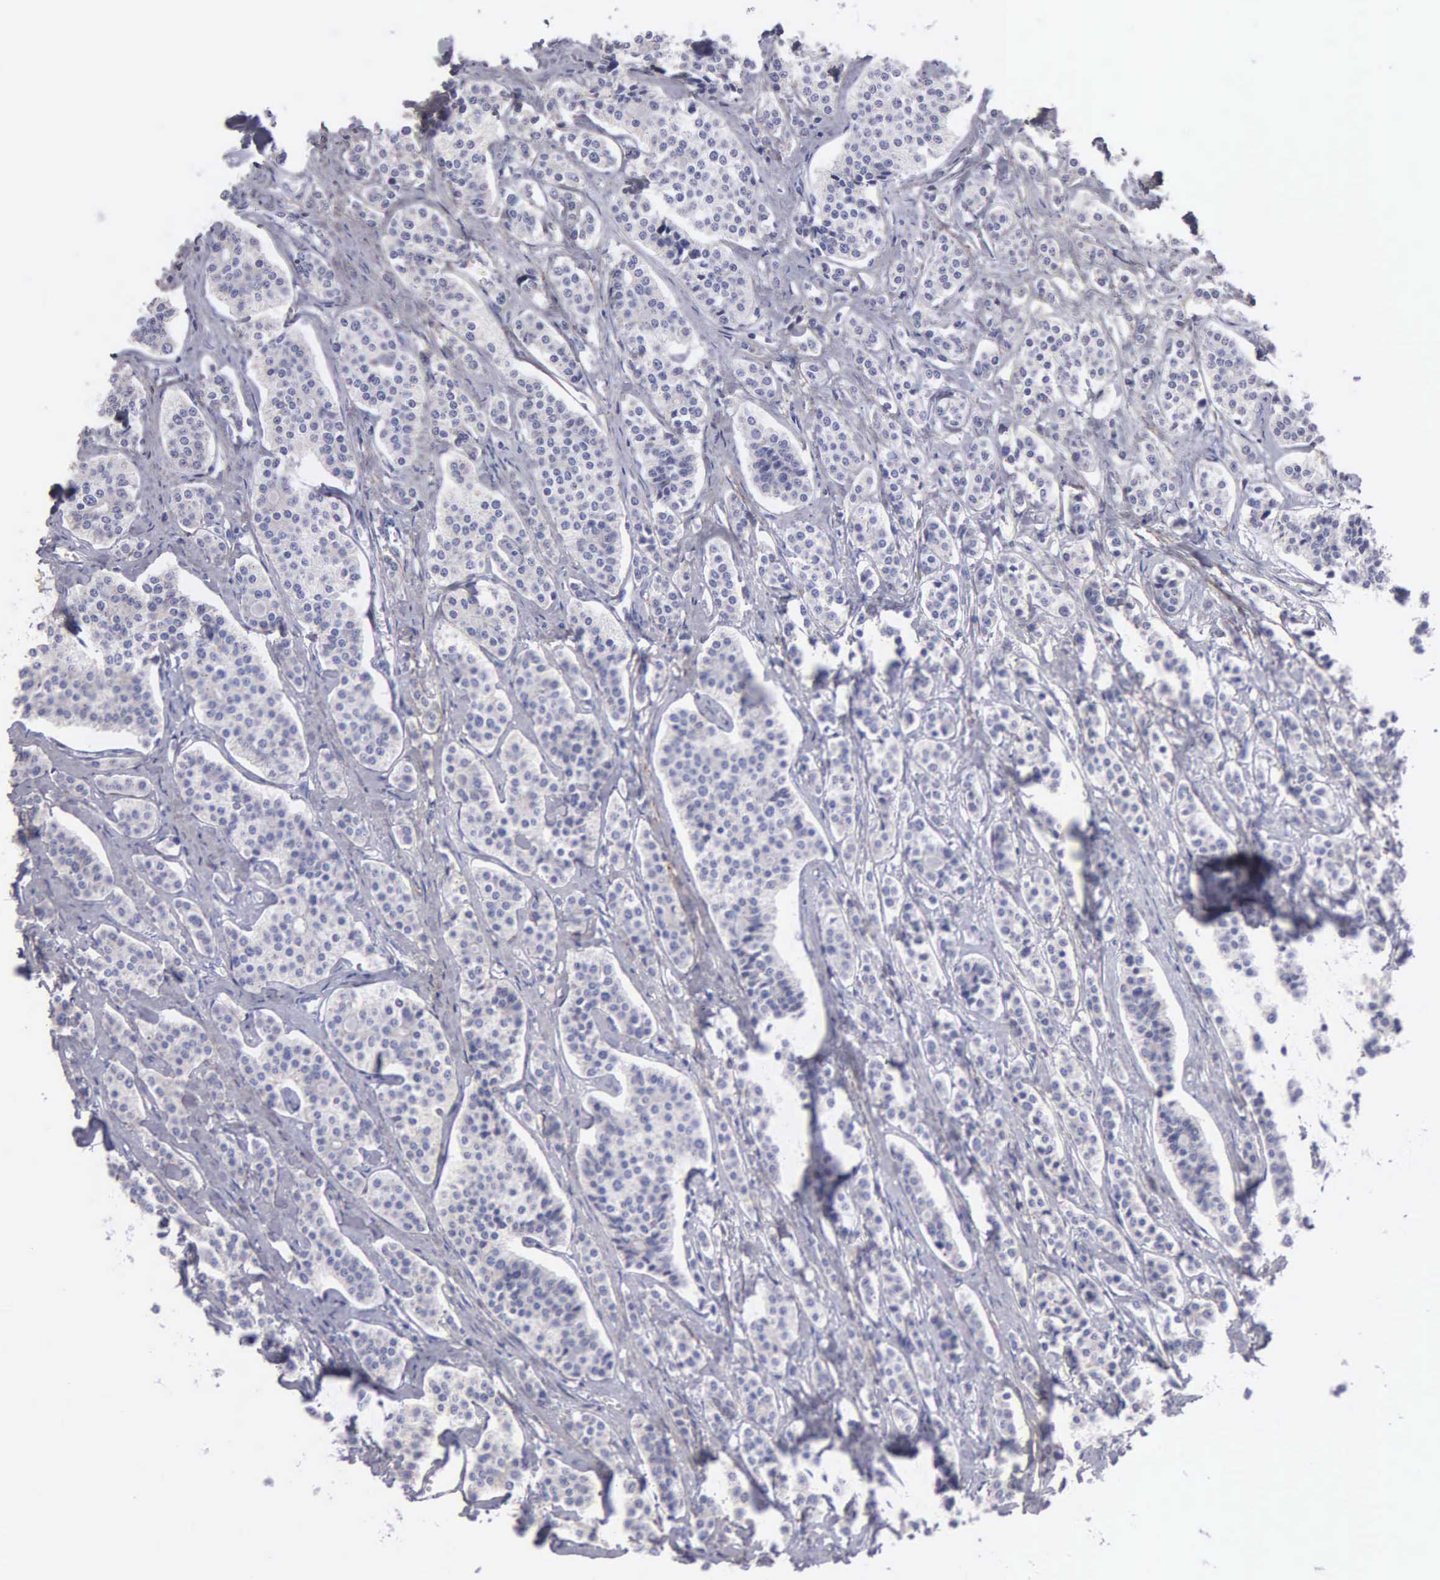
{"staining": {"intensity": "negative", "quantity": "none", "location": "none"}, "tissue": "carcinoid", "cell_type": "Tumor cells", "image_type": "cancer", "snomed": [{"axis": "morphology", "description": "Carcinoid, malignant, NOS"}, {"axis": "topography", "description": "Small intestine"}], "caption": "An IHC micrograph of carcinoid is shown. There is no staining in tumor cells of carcinoid.", "gene": "FBLN5", "patient": {"sex": "male", "age": 63}}